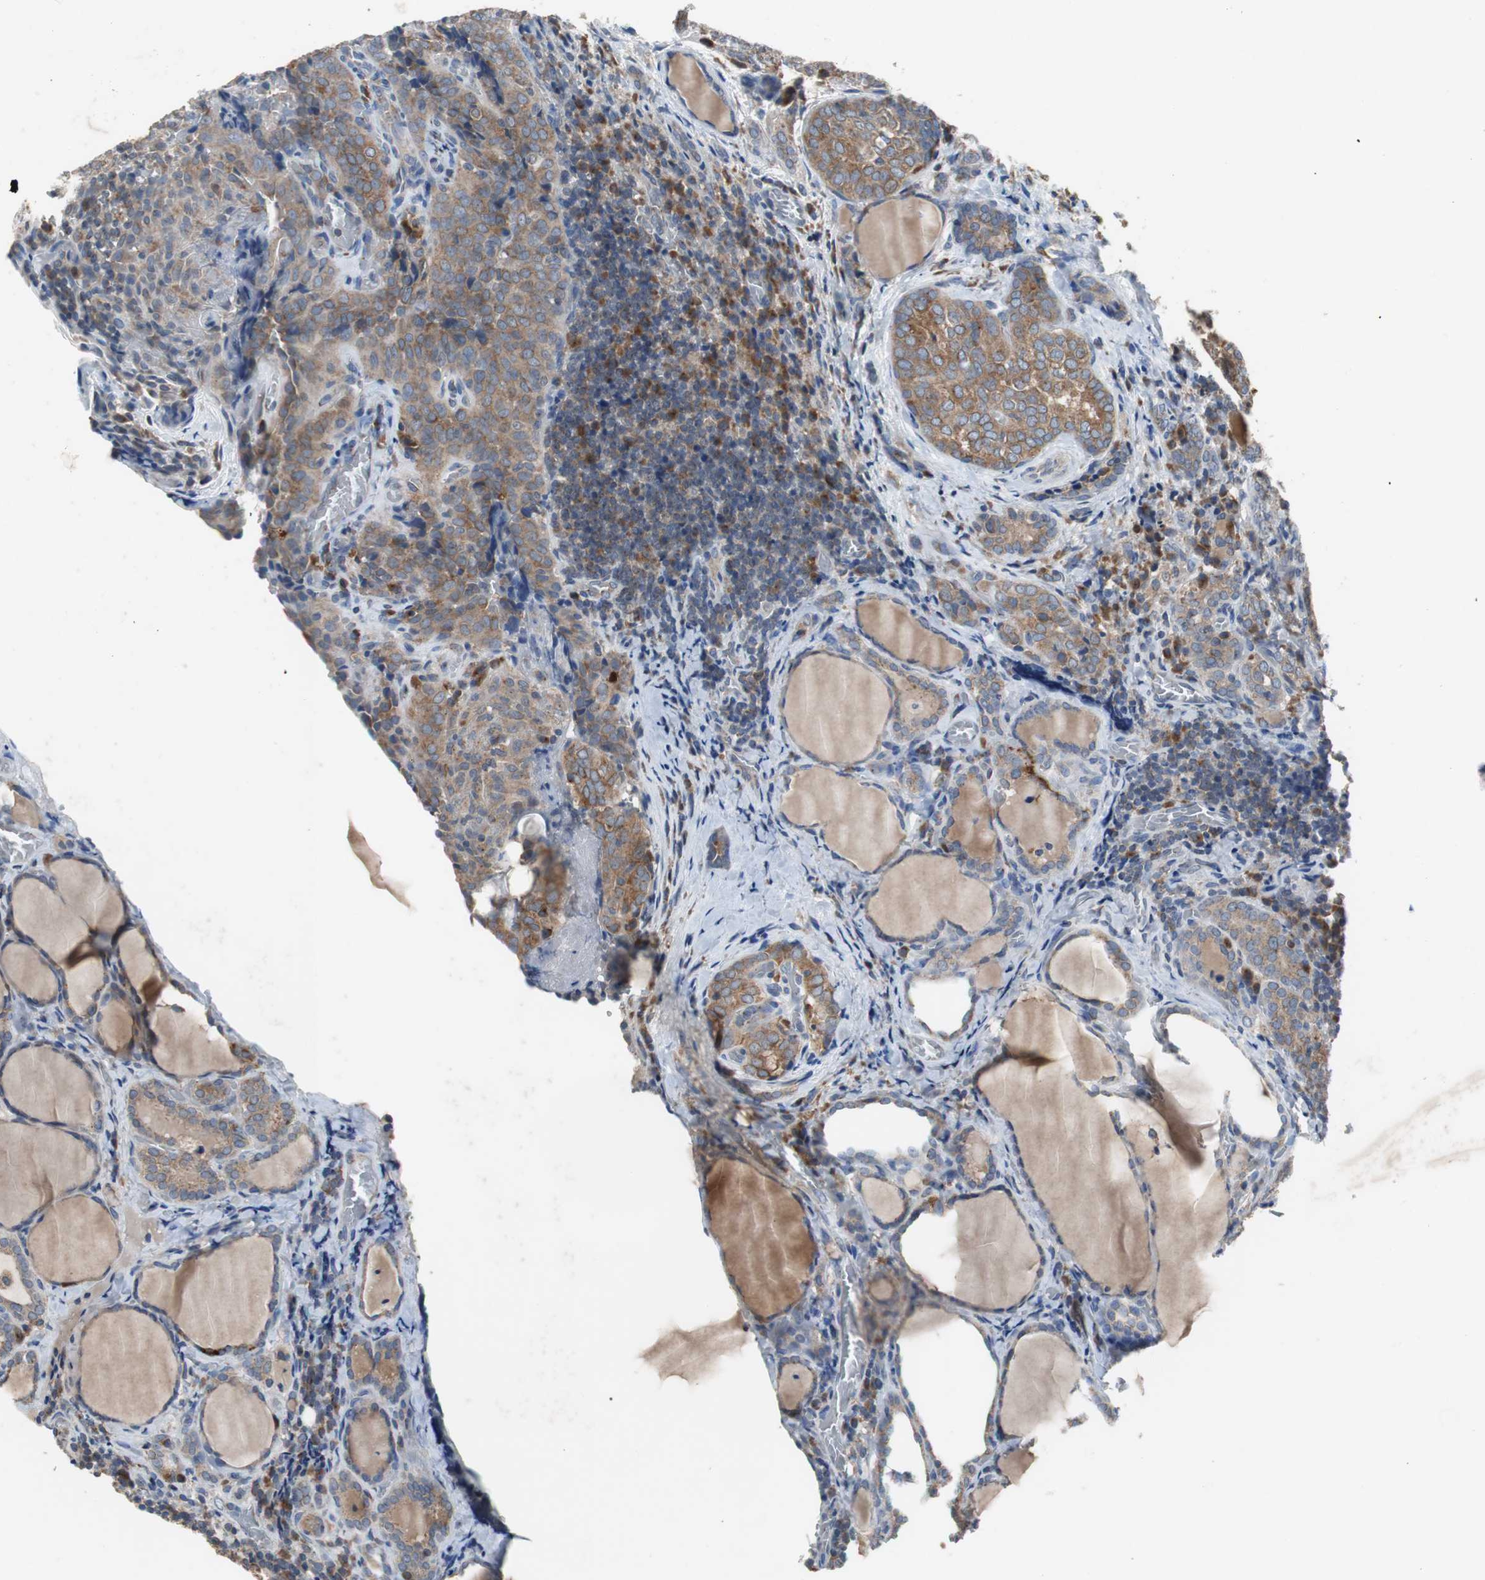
{"staining": {"intensity": "moderate", "quantity": ">75%", "location": "cytoplasmic/membranous"}, "tissue": "thyroid cancer", "cell_type": "Tumor cells", "image_type": "cancer", "snomed": [{"axis": "morphology", "description": "Papillary adenocarcinoma, NOS"}, {"axis": "topography", "description": "Thyroid gland"}], "caption": "IHC (DAB (3,3'-diaminobenzidine)) staining of thyroid papillary adenocarcinoma displays moderate cytoplasmic/membranous protein expression in about >75% of tumor cells.", "gene": "CALB2", "patient": {"sex": "female", "age": 30}}